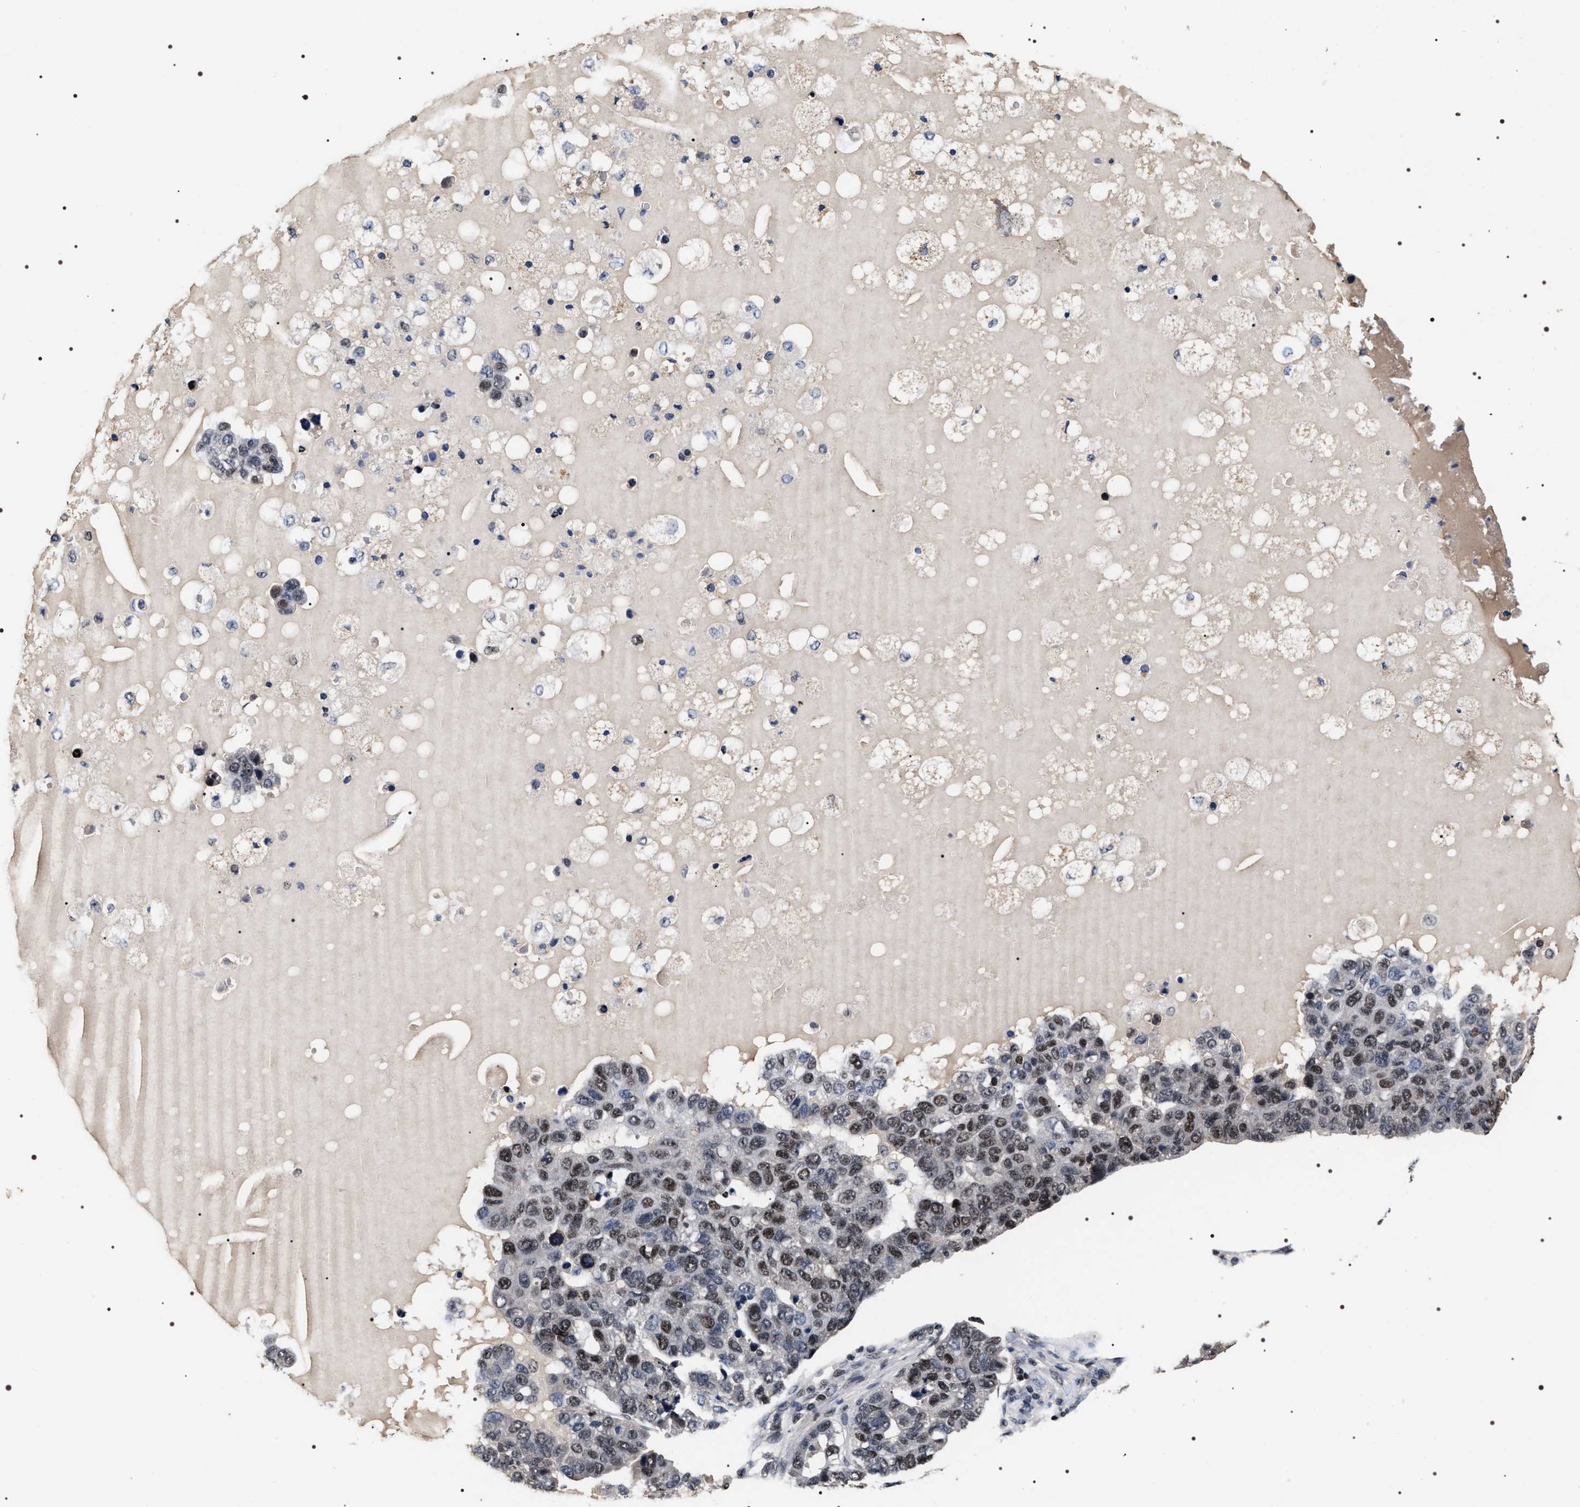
{"staining": {"intensity": "moderate", "quantity": "25%-75%", "location": "nuclear"}, "tissue": "pancreatic cancer", "cell_type": "Tumor cells", "image_type": "cancer", "snomed": [{"axis": "morphology", "description": "Adenocarcinoma, NOS"}, {"axis": "topography", "description": "Pancreas"}], "caption": "IHC of adenocarcinoma (pancreatic) demonstrates medium levels of moderate nuclear positivity in about 25%-75% of tumor cells.", "gene": "RRP1B", "patient": {"sex": "female", "age": 61}}